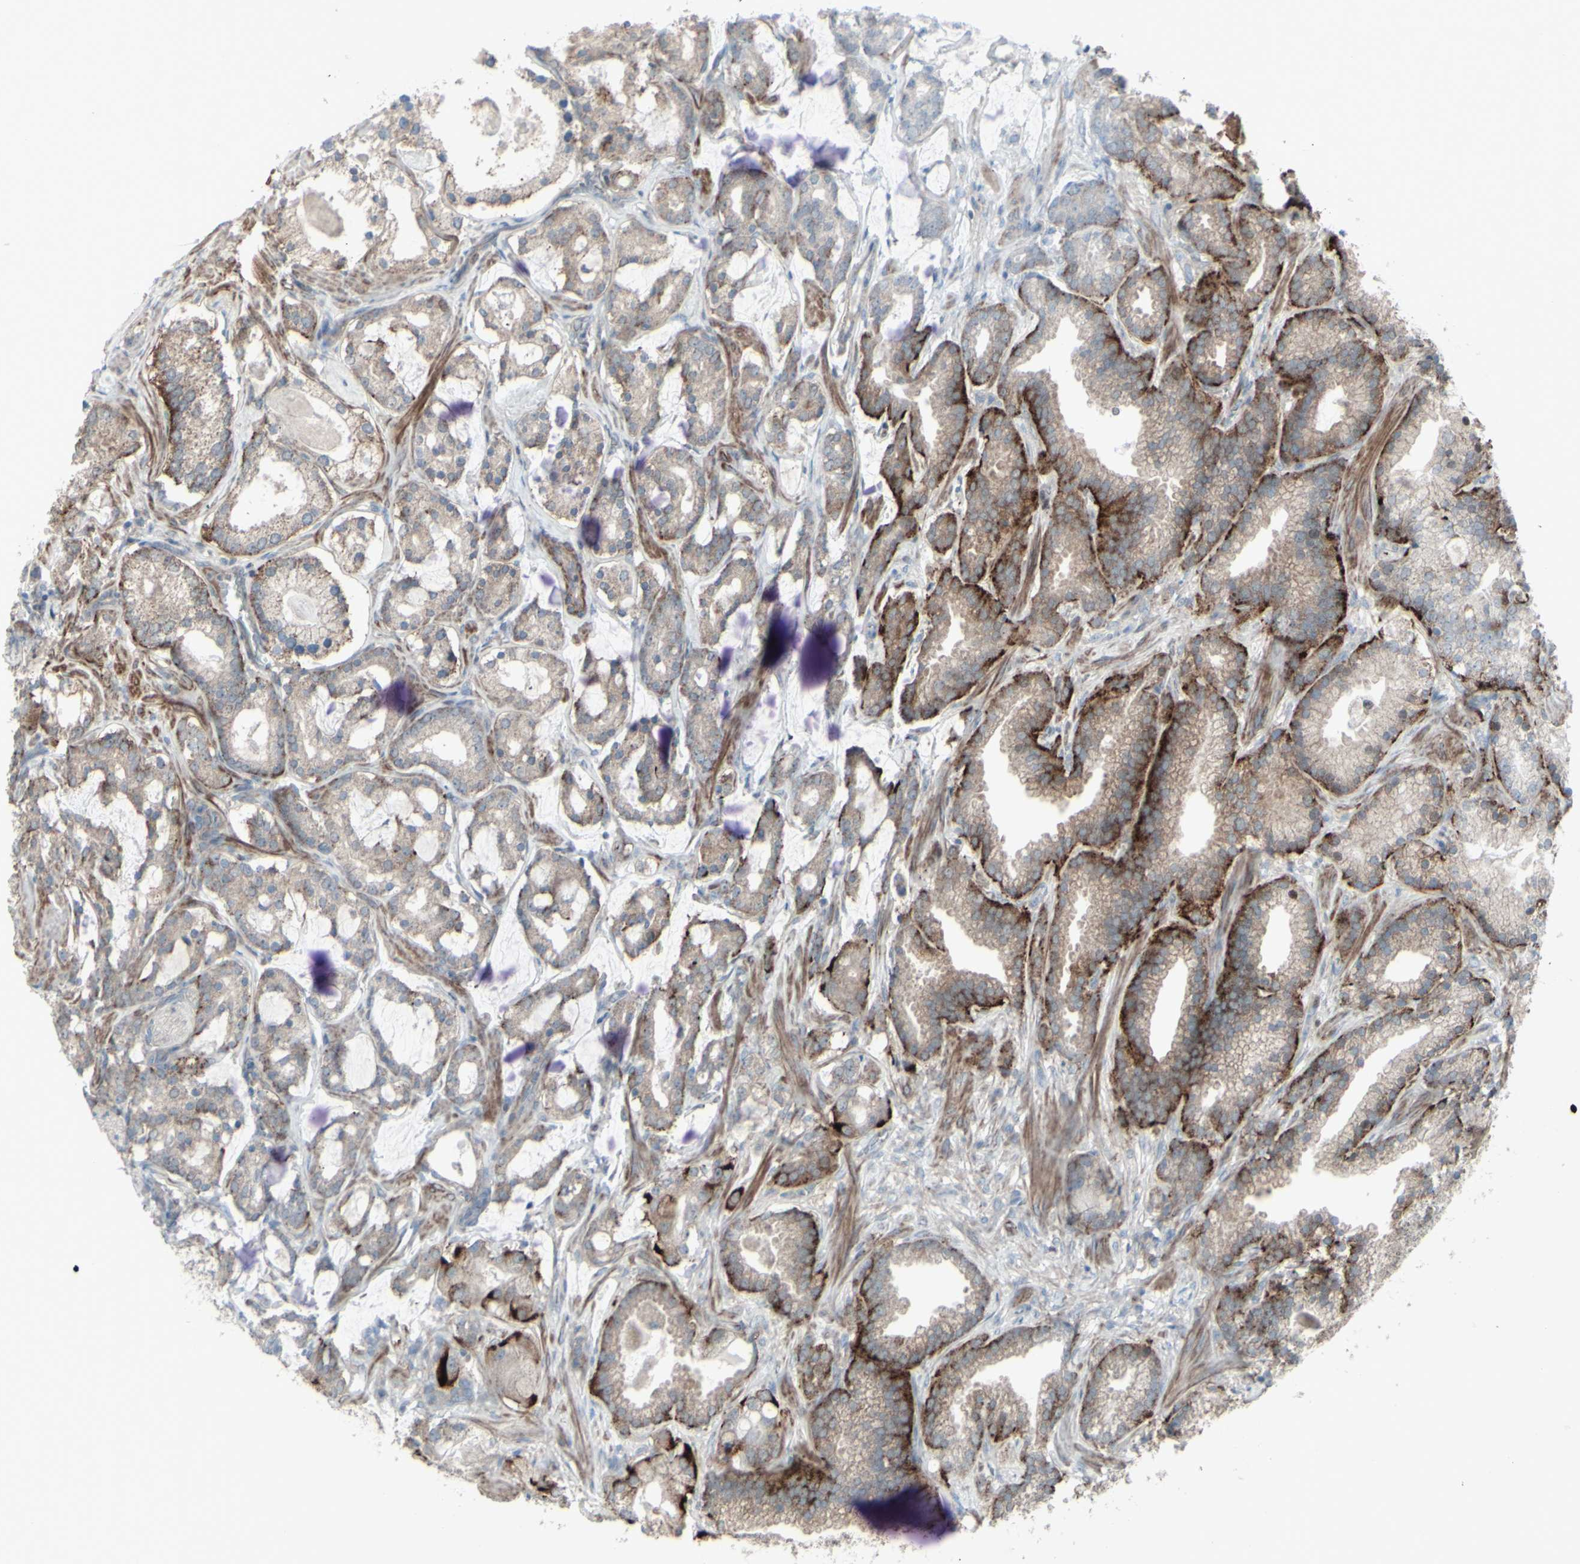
{"staining": {"intensity": "moderate", "quantity": ">75%", "location": "cytoplasmic/membranous"}, "tissue": "prostate cancer", "cell_type": "Tumor cells", "image_type": "cancer", "snomed": [{"axis": "morphology", "description": "Adenocarcinoma, Low grade"}, {"axis": "topography", "description": "Prostate"}], "caption": "This is an image of immunohistochemistry (IHC) staining of prostate low-grade adenocarcinoma, which shows moderate staining in the cytoplasmic/membranous of tumor cells.", "gene": "GMNN", "patient": {"sex": "male", "age": 59}}